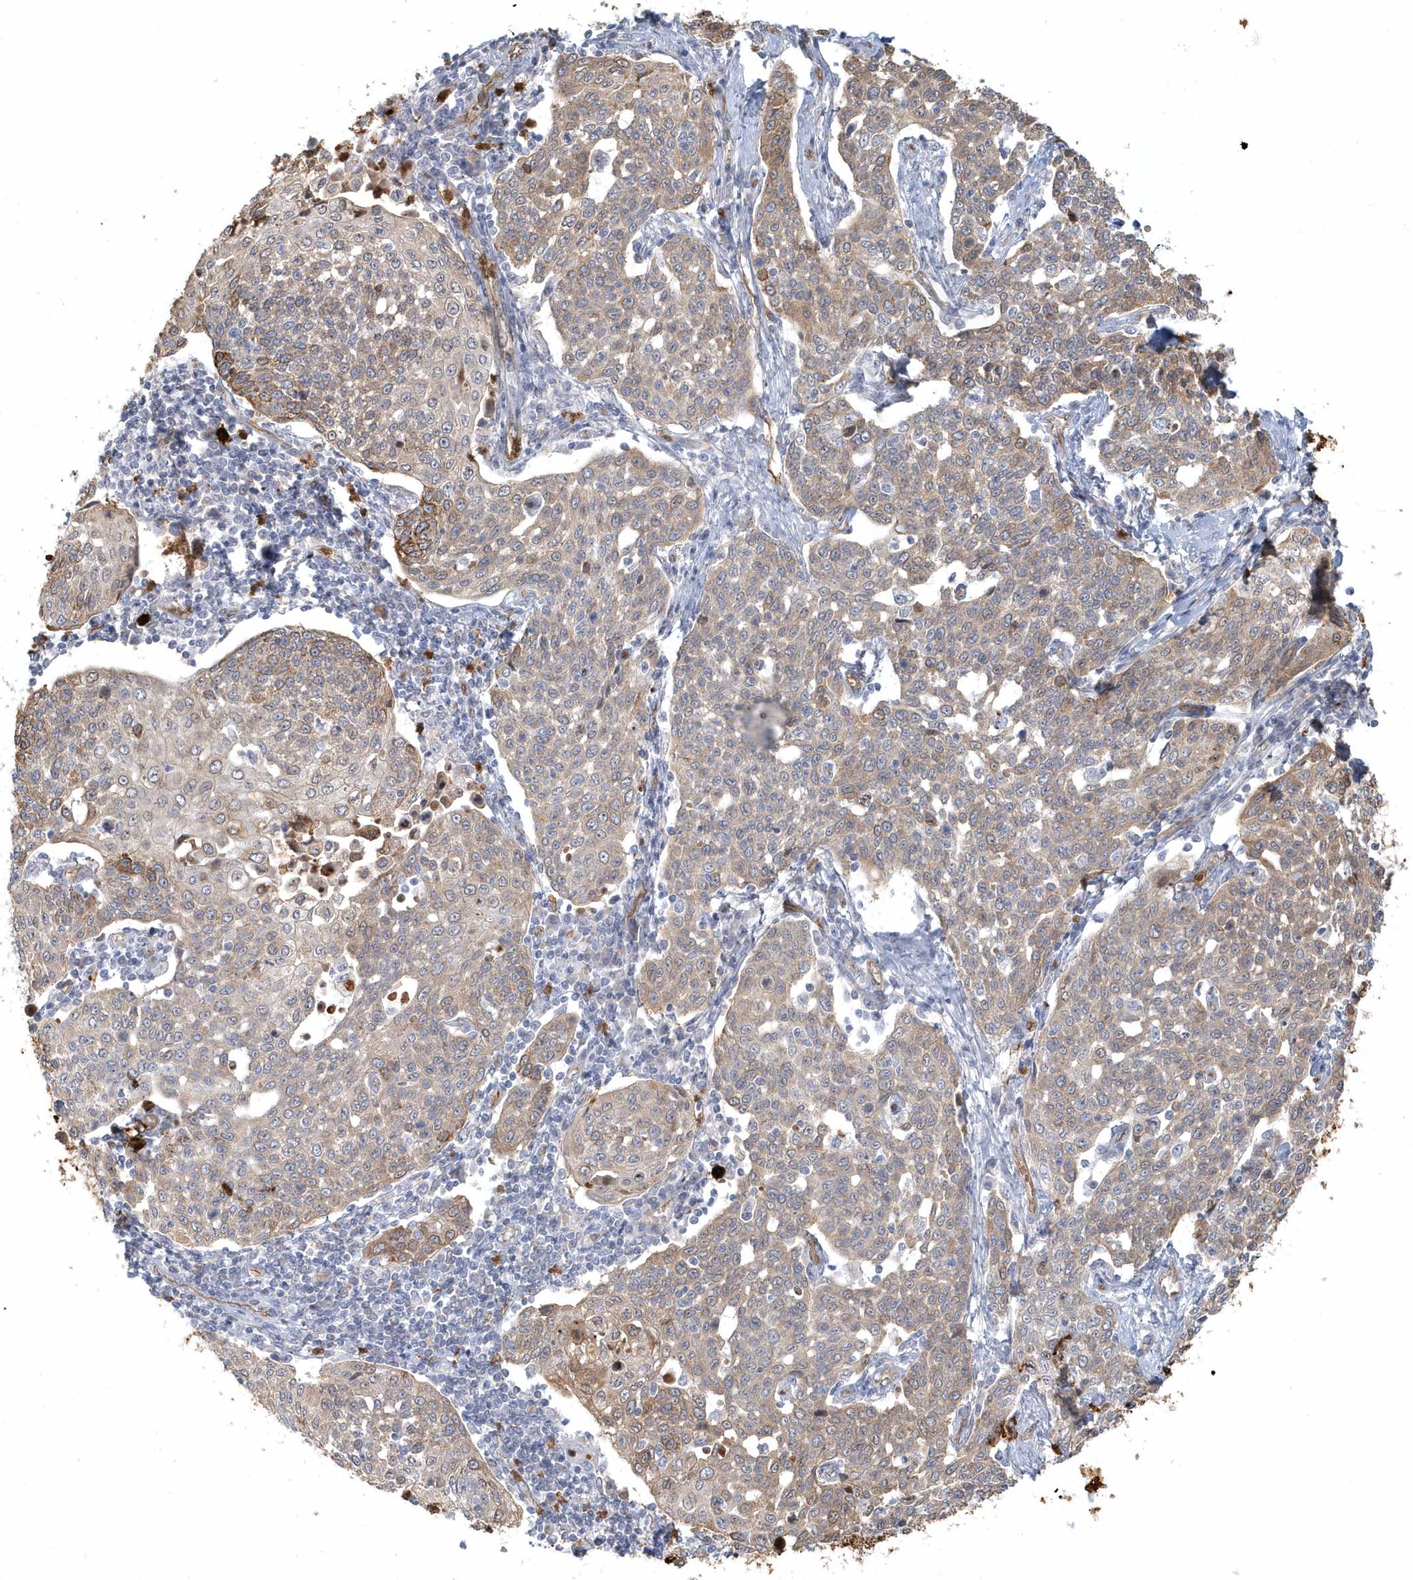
{"staining": {"intensity": "weak", "quantity": ">75%", "location": "cytoplasmic/membranous"}, "tissue": "cervical cancer", "cell_type": "Tumor cells", "image_type": "cancer", "snomed": [{"axis": "morphology", "description": "Squamous cell carcinoma, NOS"}, {"axis": "topography", "description": "Cervix"}], "caption": "IHC of cervical squamous cell carcinoma reveals low levels of weak cytoplasmic/membranous staining in about >75% of tumor cells.", "gene": "DNAH1", "patient": {"sex": "female", "age": 34}}